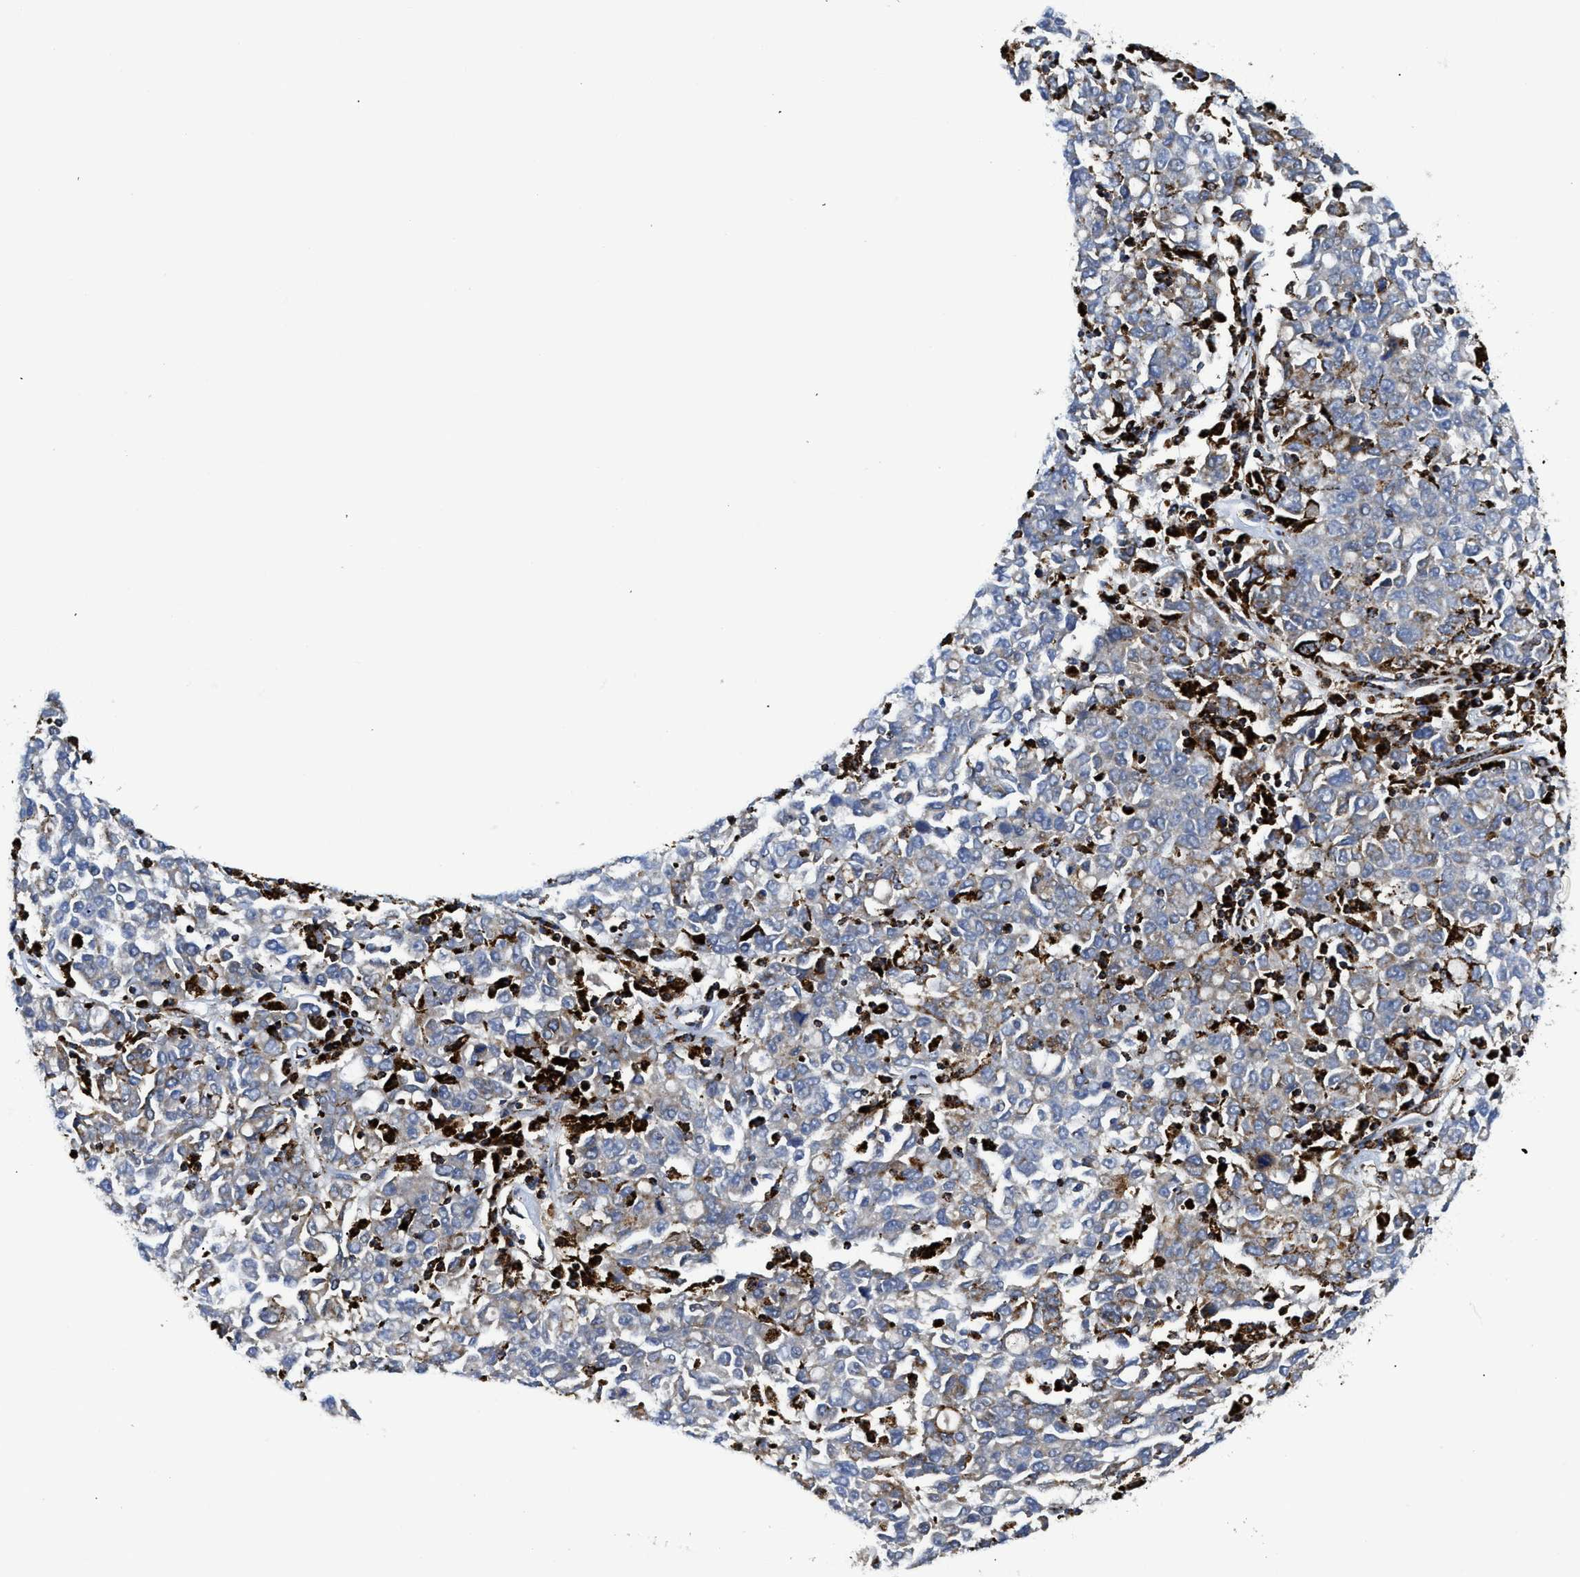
{"staining": {"intensity": "negative", "quantity": "none", "location": "none"}, "tissue": "ovarian cancer", "cell_type": "Tumor cells", "image_type": "cancer", "snomed": [{"axis": "morphology", "description": "Carcinoma, endometroid"}, {"axis": "topography", "description": "Ovary"}], "caption": "A histopathology image of human ovarian cancer is negative for staining in tumor cells. (Stains: DAB immunohistochemistry with hematoxylin counter stain, Microscopy: brightfield microscopy at high magnification).", "gene": "SQOR", "patient": {"sex": "female", "age": 62}}